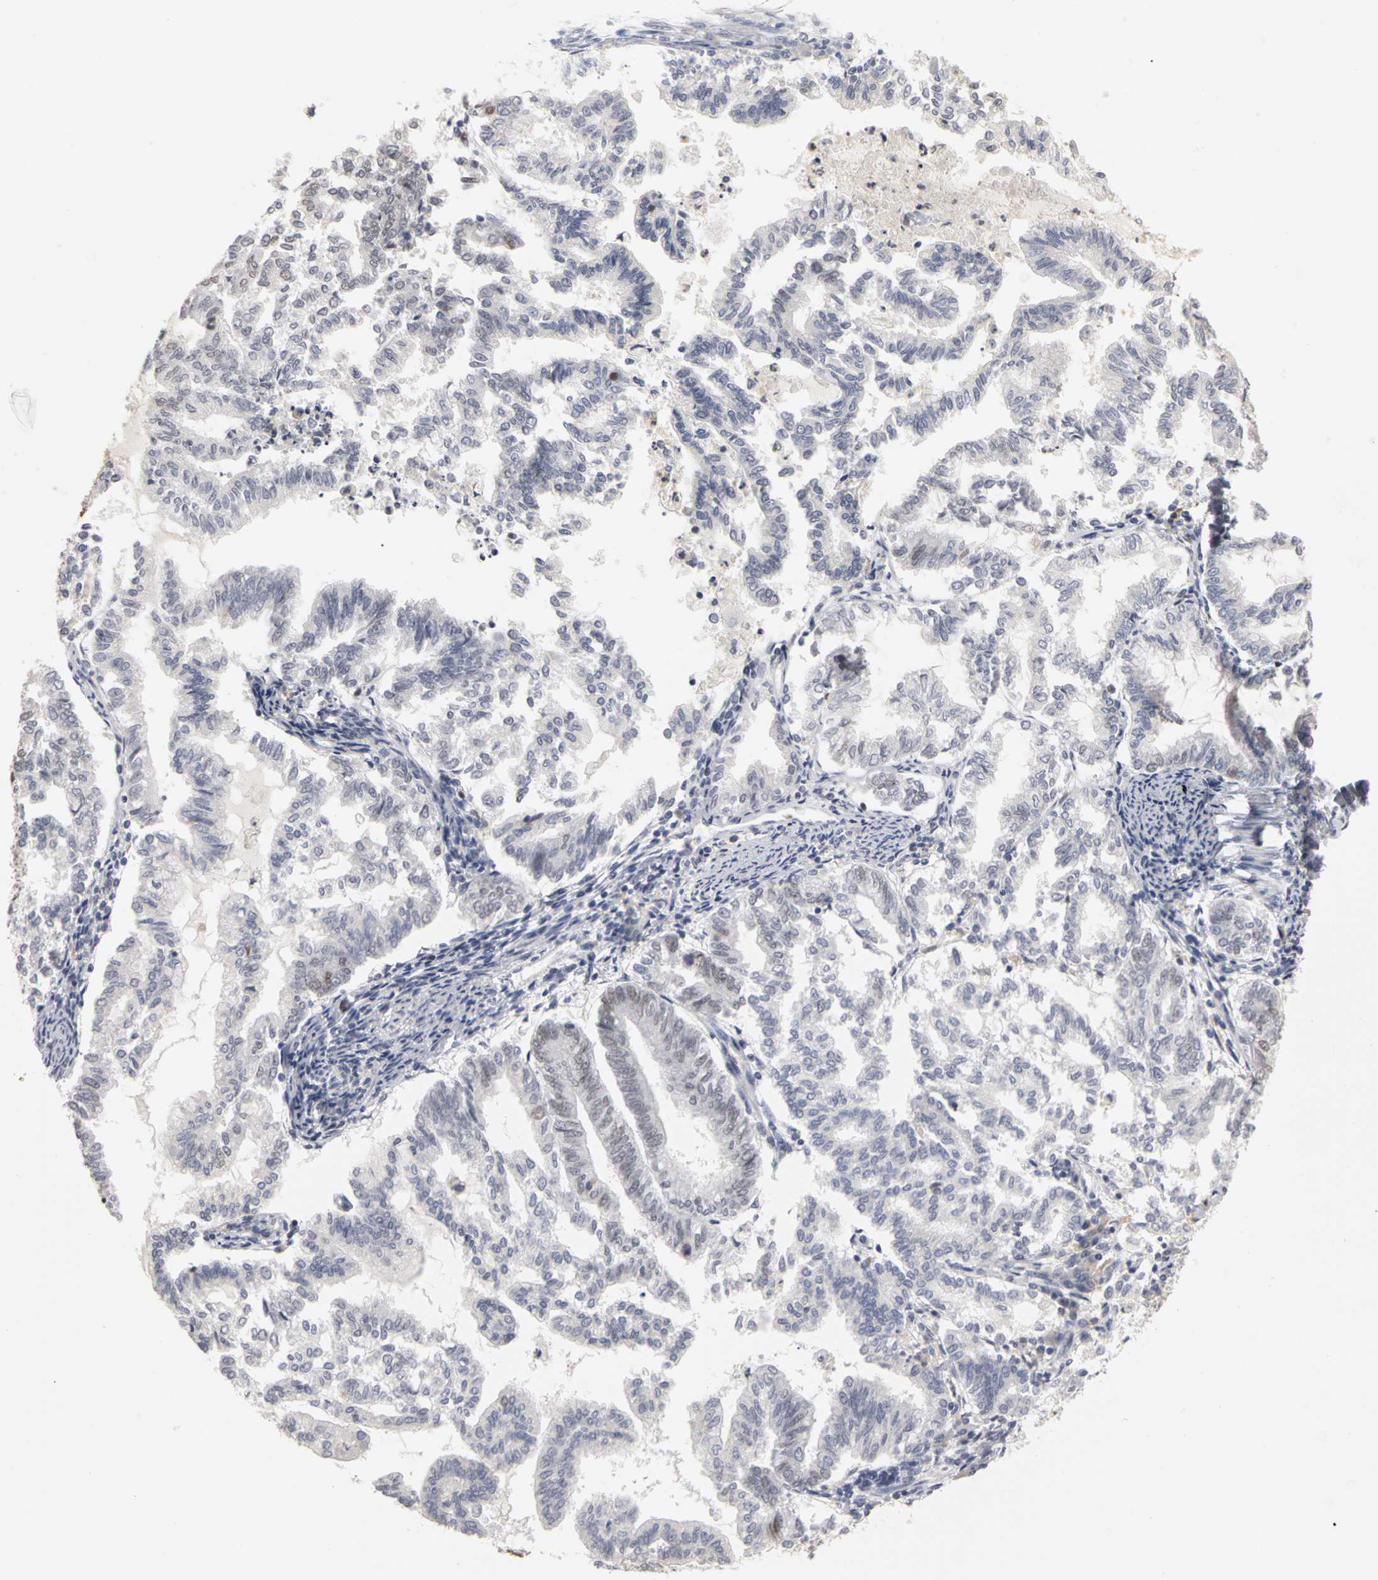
{"staining": {"intensity": "negative", "quantity": "none", "location": "none"}, "tissue": "endometrial cancer", "cell_type": "Tumor cells", "image_type": "cancer", "snomed": [{"axis": "morphology", "description": "Adenocarcinoma, NOS"}, {"axis": "topography", "description": "Endometrium"}], "caption": "A histopathology image of human adenocarcinoma (endometrial) is negative for staining in tumor cells.", "gene": "MCM6", "patient": {"sex": "female", "age": 79}}